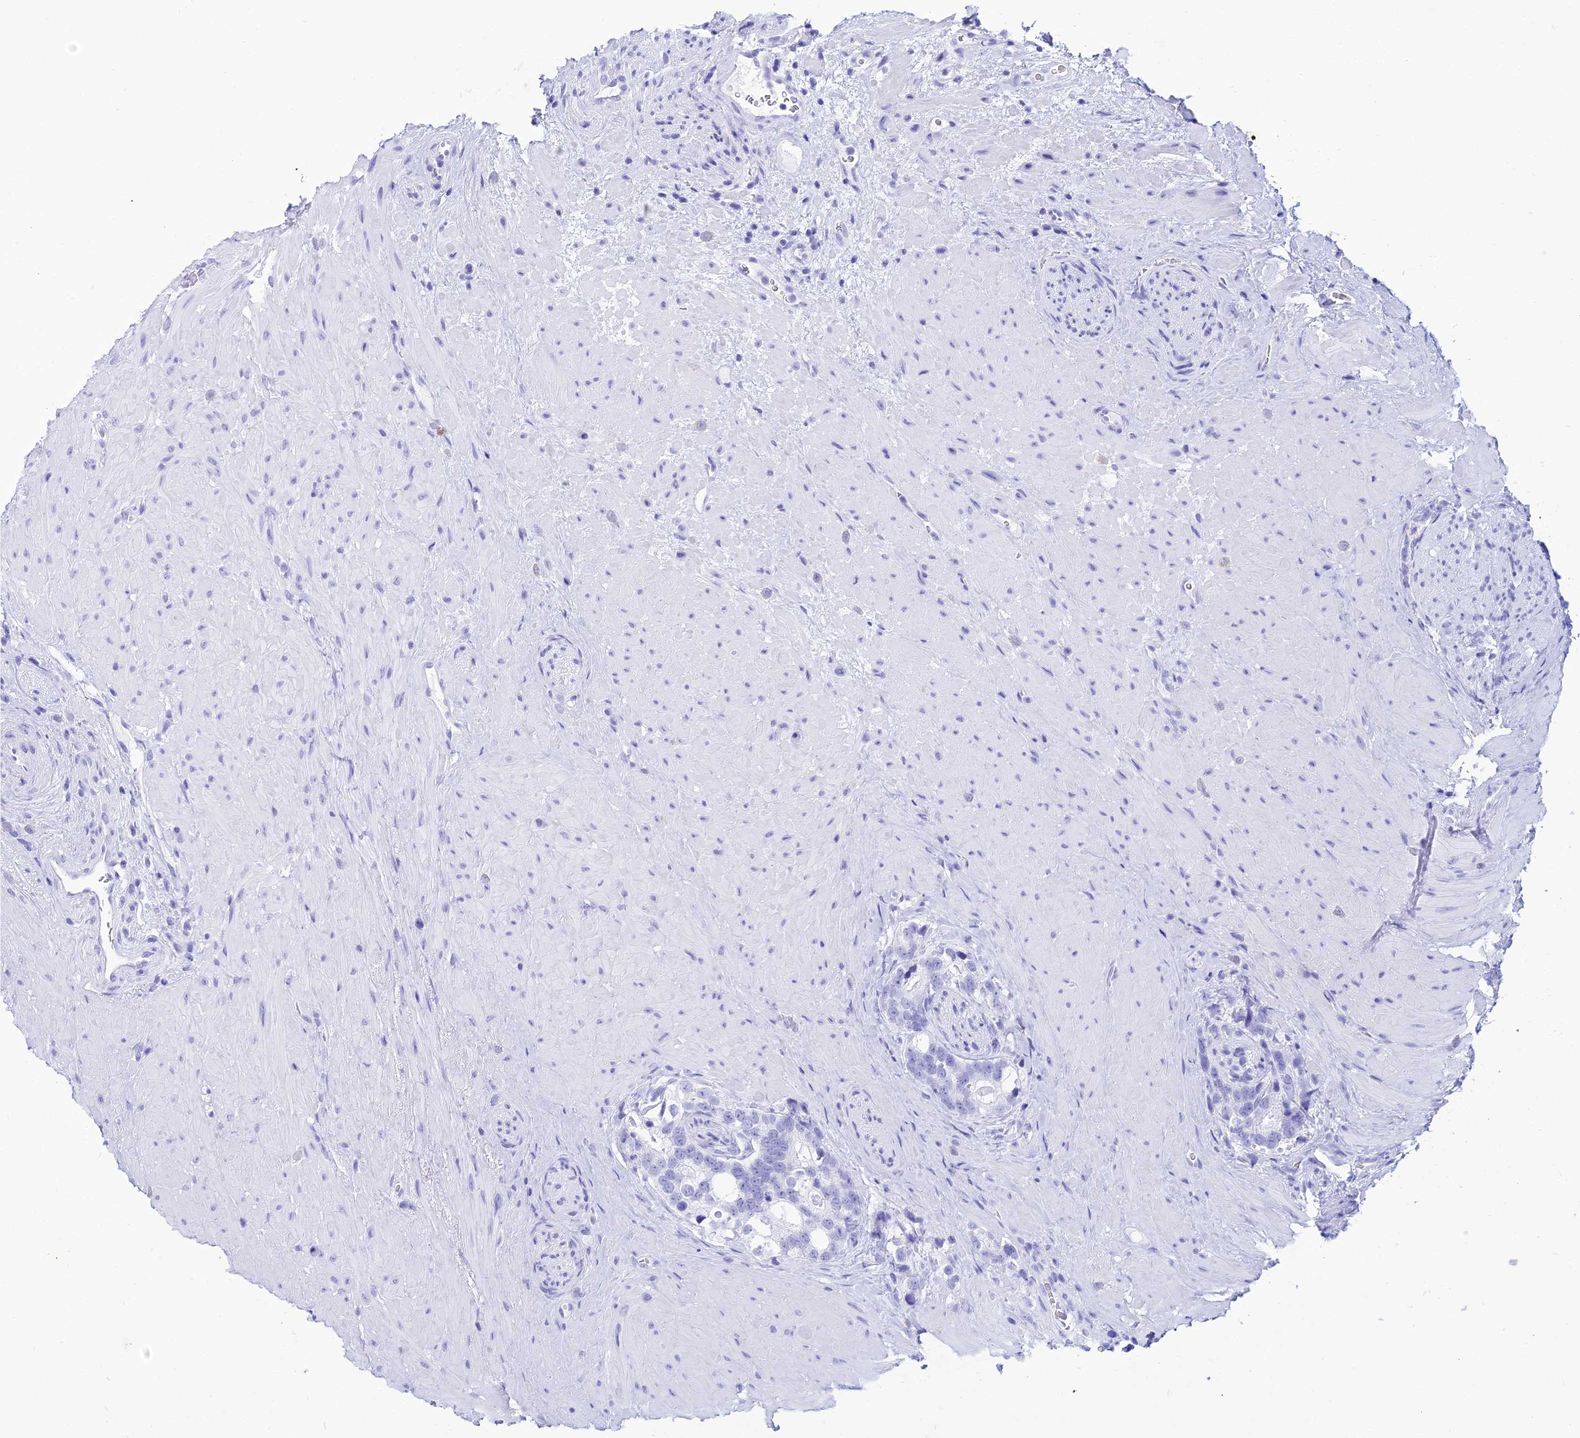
{"staining": {"intensity": "negative", "quantity": "none", "location": "none"}, "tissue": "prostate cancer", "cell_type": "Tumor cells", "image_type": "cancer", "snomed": [{"axis": "morphology", "description": "Adenocarcinoma, High grade"}, {"axis": "topography", "description": "Prostate"}], "caption": "This is an immunohistochemistry photomicrograph of human prostate cancer. There is no positivity in tumor cells.", "gene": "ZNF442", "patient": {"sex": "male", "age": 74}}